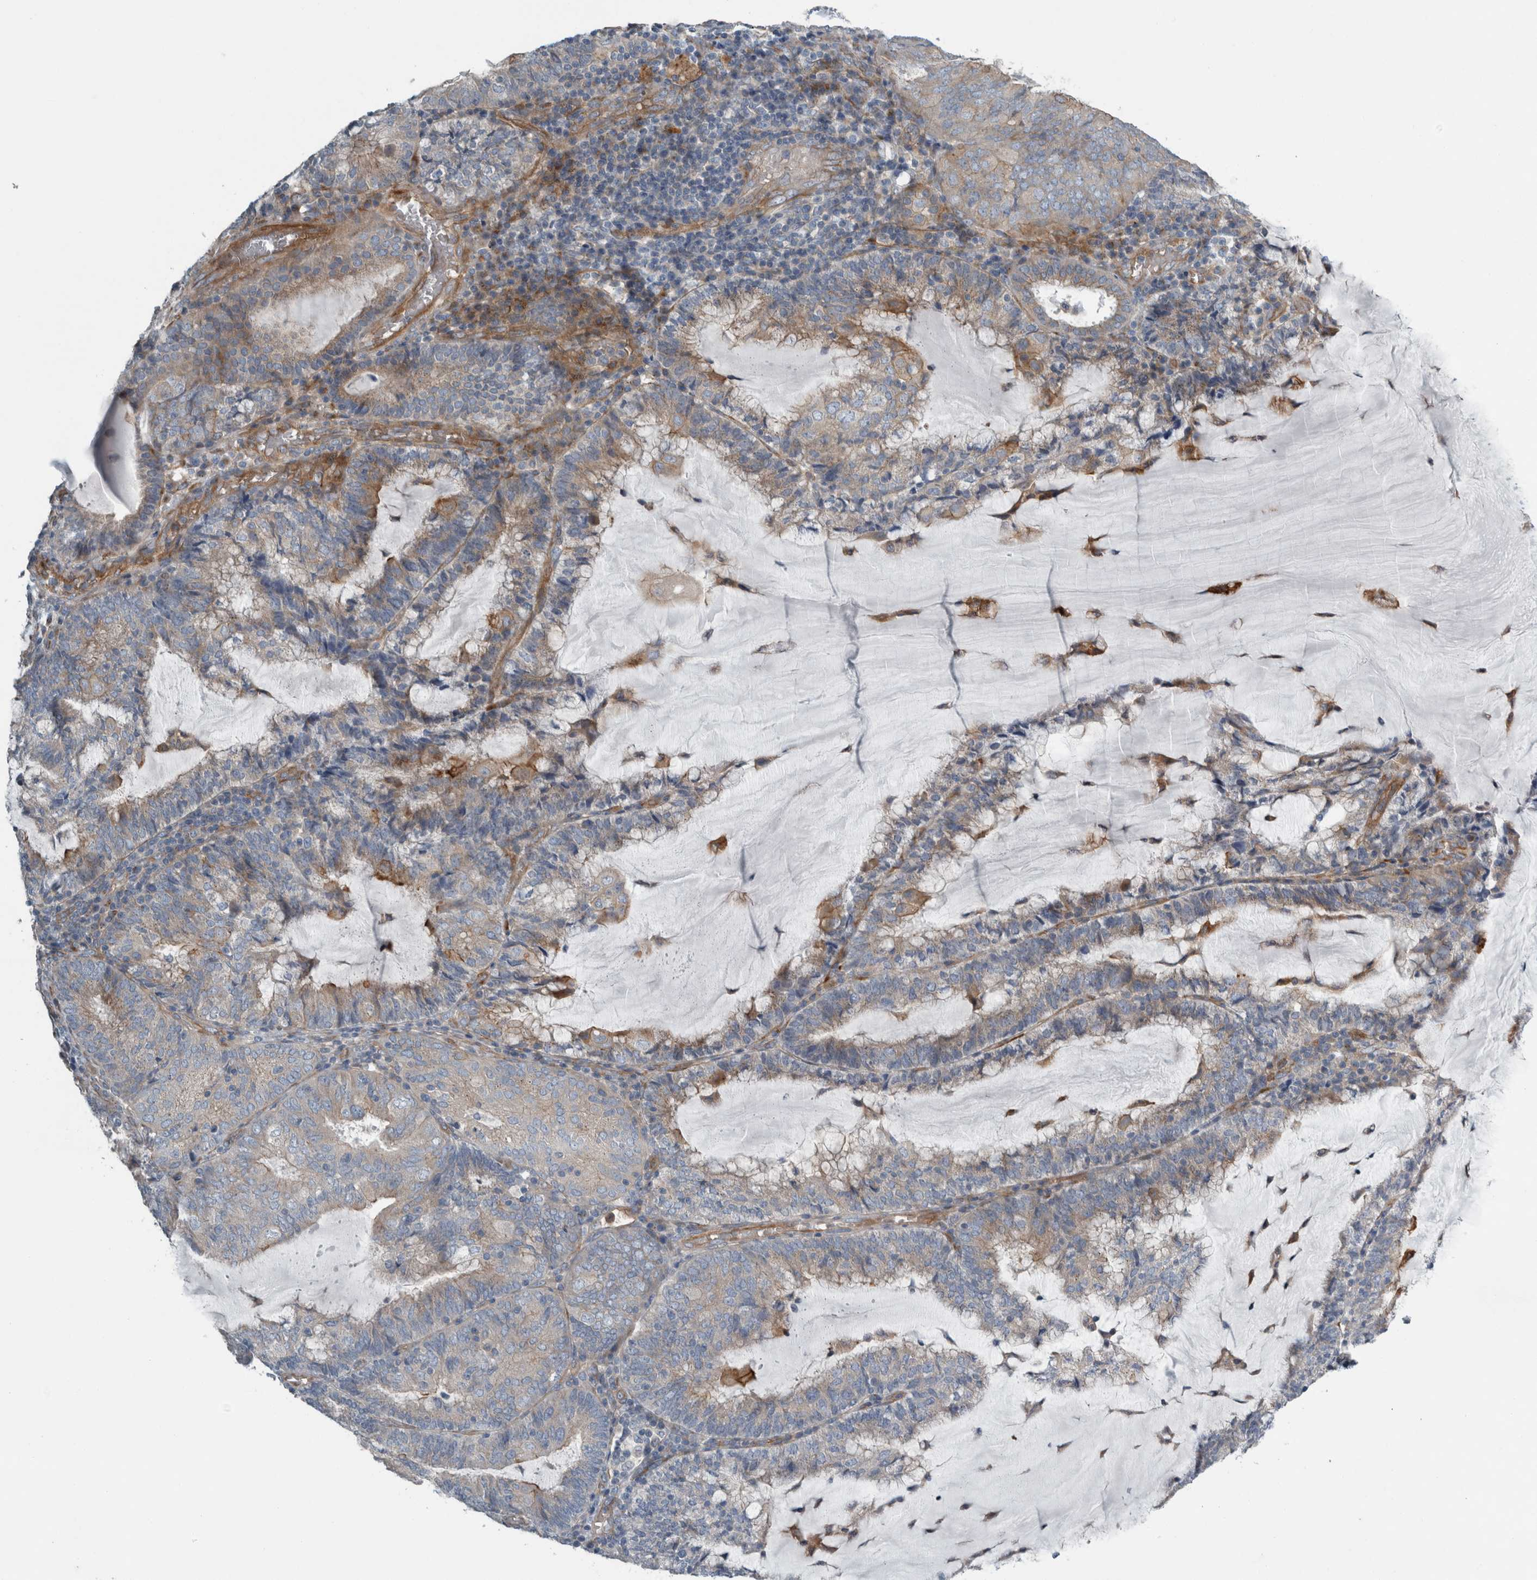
{"staining": {"intensity": "moderate", "quantity": "25%-75%", "location": "cytoplasmic/membranous"}, "tissue": "endometrial cancer", "cell_type": "Tumor cells", "image_type": "cancer", "snomed": [{"axis": "morphology", "description": "Adenocarcinoma, NOS"}, {"axis": "topography", "description": "Endometrium"}], "caption": "Brown immunohistochemical staining in endometrial cancer demonstrates moderate cytoplasmic/membranous expression in approximately 25%-75% of tumor cells.", "gene": "GLT8D2", "patient": {"sex": "female", "age": 81}}